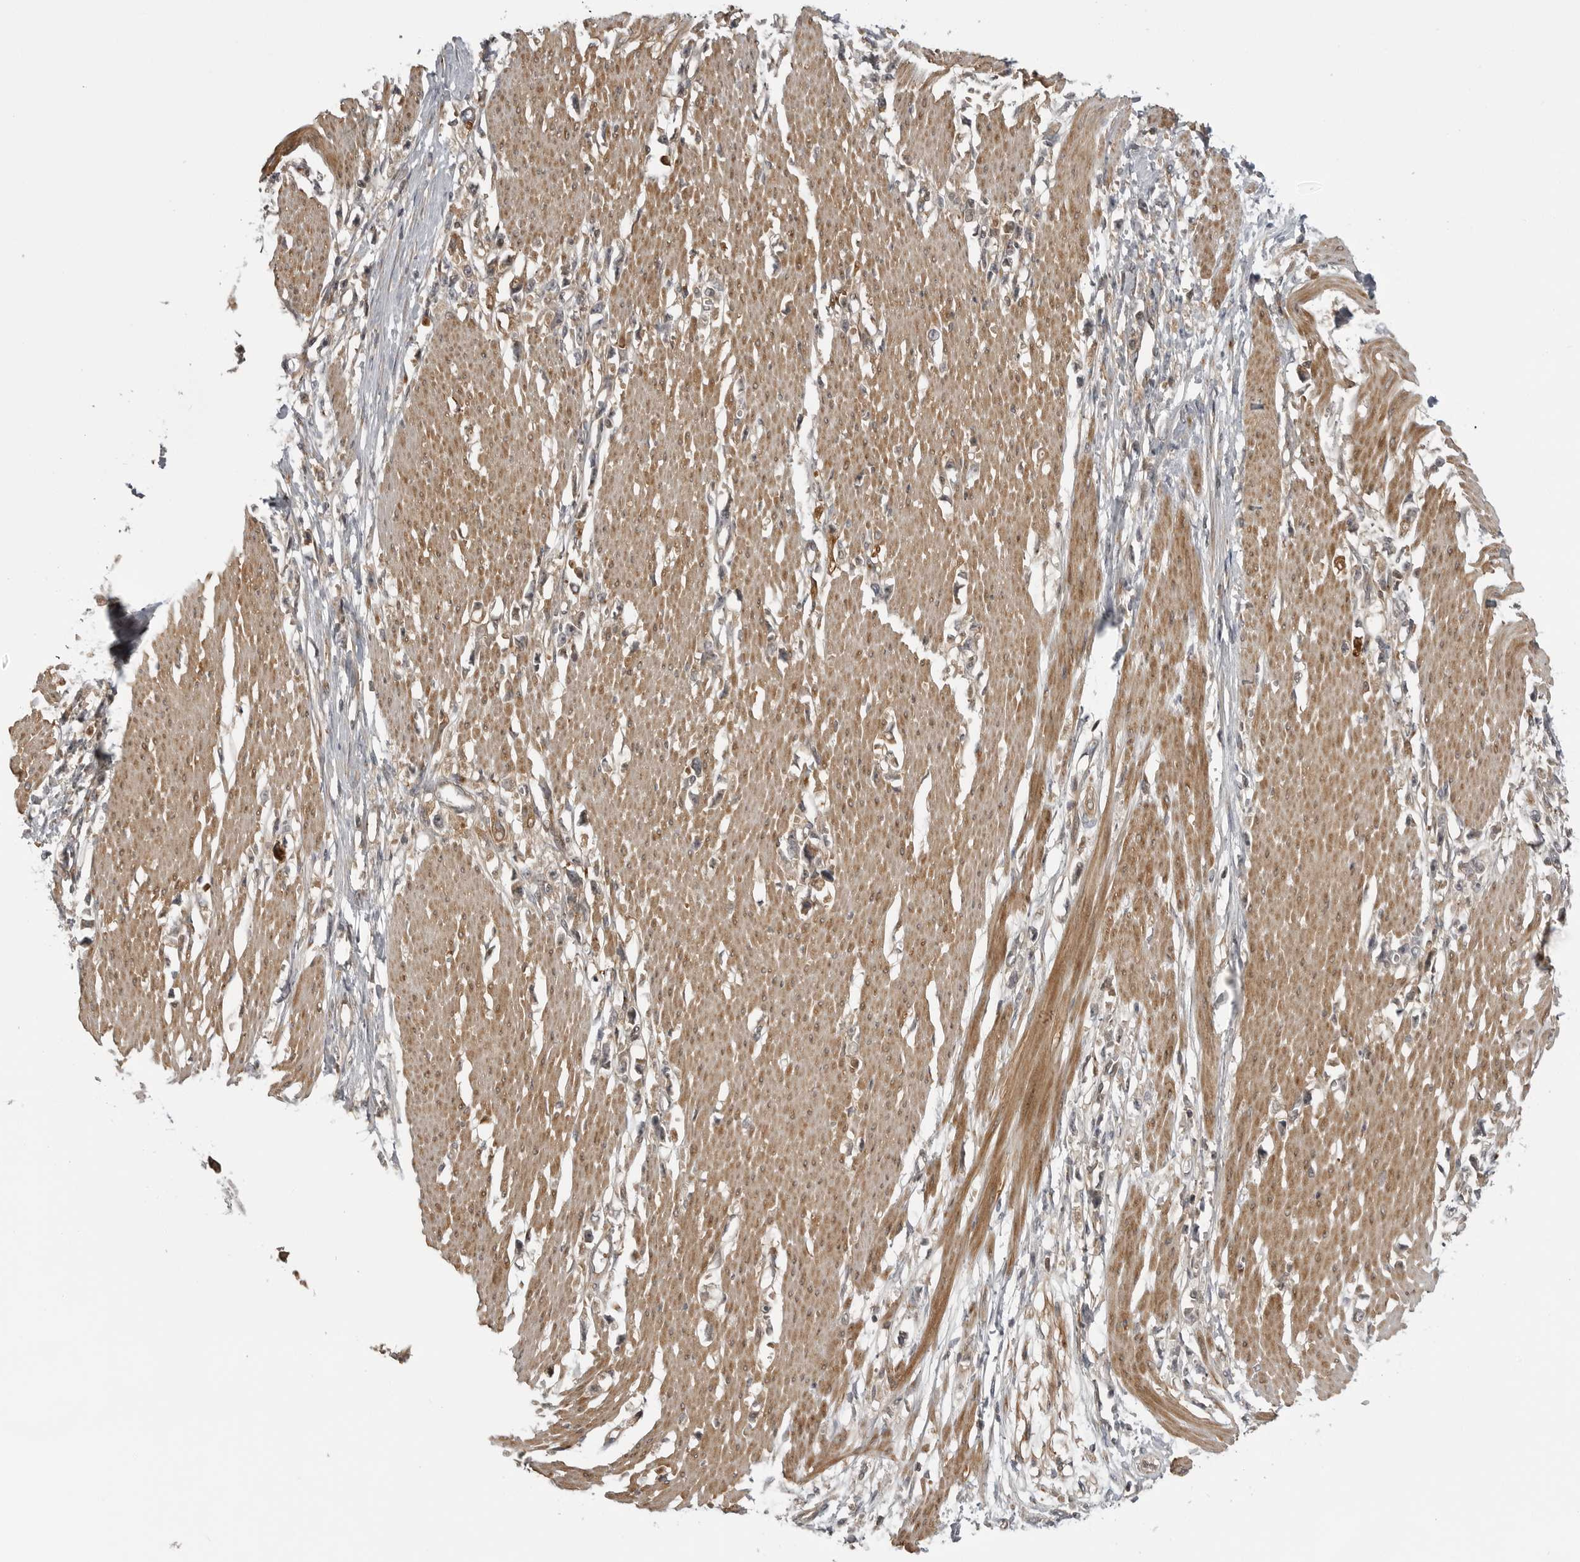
{"staining": {"intensity": "weak", "quantity": ">75%", "location": "cytoplasmic/membranous"}, "tissue": "stomach cancer", "cell_type": "Tumor cells", "image_type": "cancer", "snomed": [{"axis": "morphology", "description": "Adenocarcinoma, NOS"}, {"axis": "topography", "description": "Stomach"}], "caption": "The micrograph reveals staining of stomach cancer, revealing weak cytoplasmic/membranous protein positivity (brown color) within tumor cells.", "gene": "LRRC45", "patient": {"sex": "female", "age": 59}}